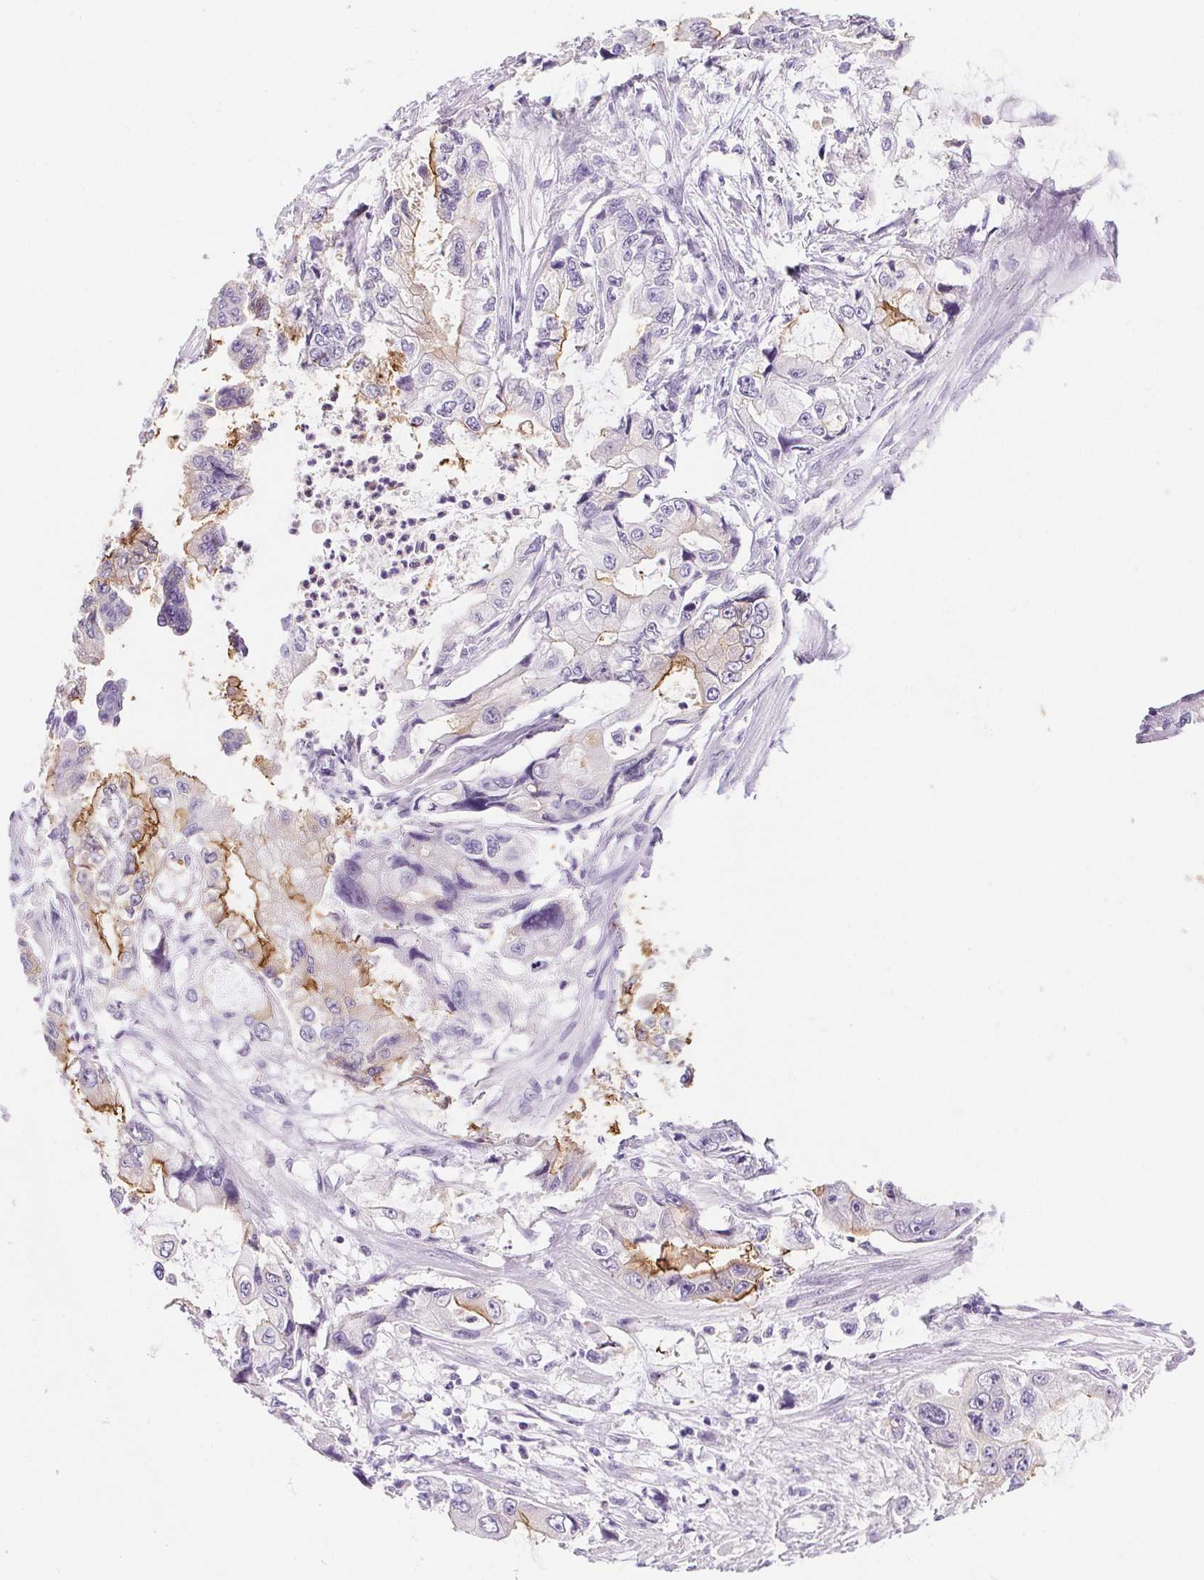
{"staining": {"intensity": "moderate", "quantity": "<25%", "location": "cytoplasmic/membranous"}, "tissue": "stomach cancer", "cell_type": "Tumor cells", "image_type": "cancer", "snomed": [{"axis": "morphology", "description": "Adenocarcinoma, NOS"}, {"axis": "topography", "description": "Pancreas"}, {"axis": "topography", "description": "Stomach, upper"}, {"axis": "topography", "description": "Stomach"}], "caption": "Immunohistochemical staining of human stomach adenocarcinoma displays low levels of moderate cytoplasmic/membranous protein staining in about <25% of tumor cells. (DAB IHC, brown staining for protein, blue staining for nuclei).", "gene": "AQP5", "patient": {"sex": "male", "age": 77}}